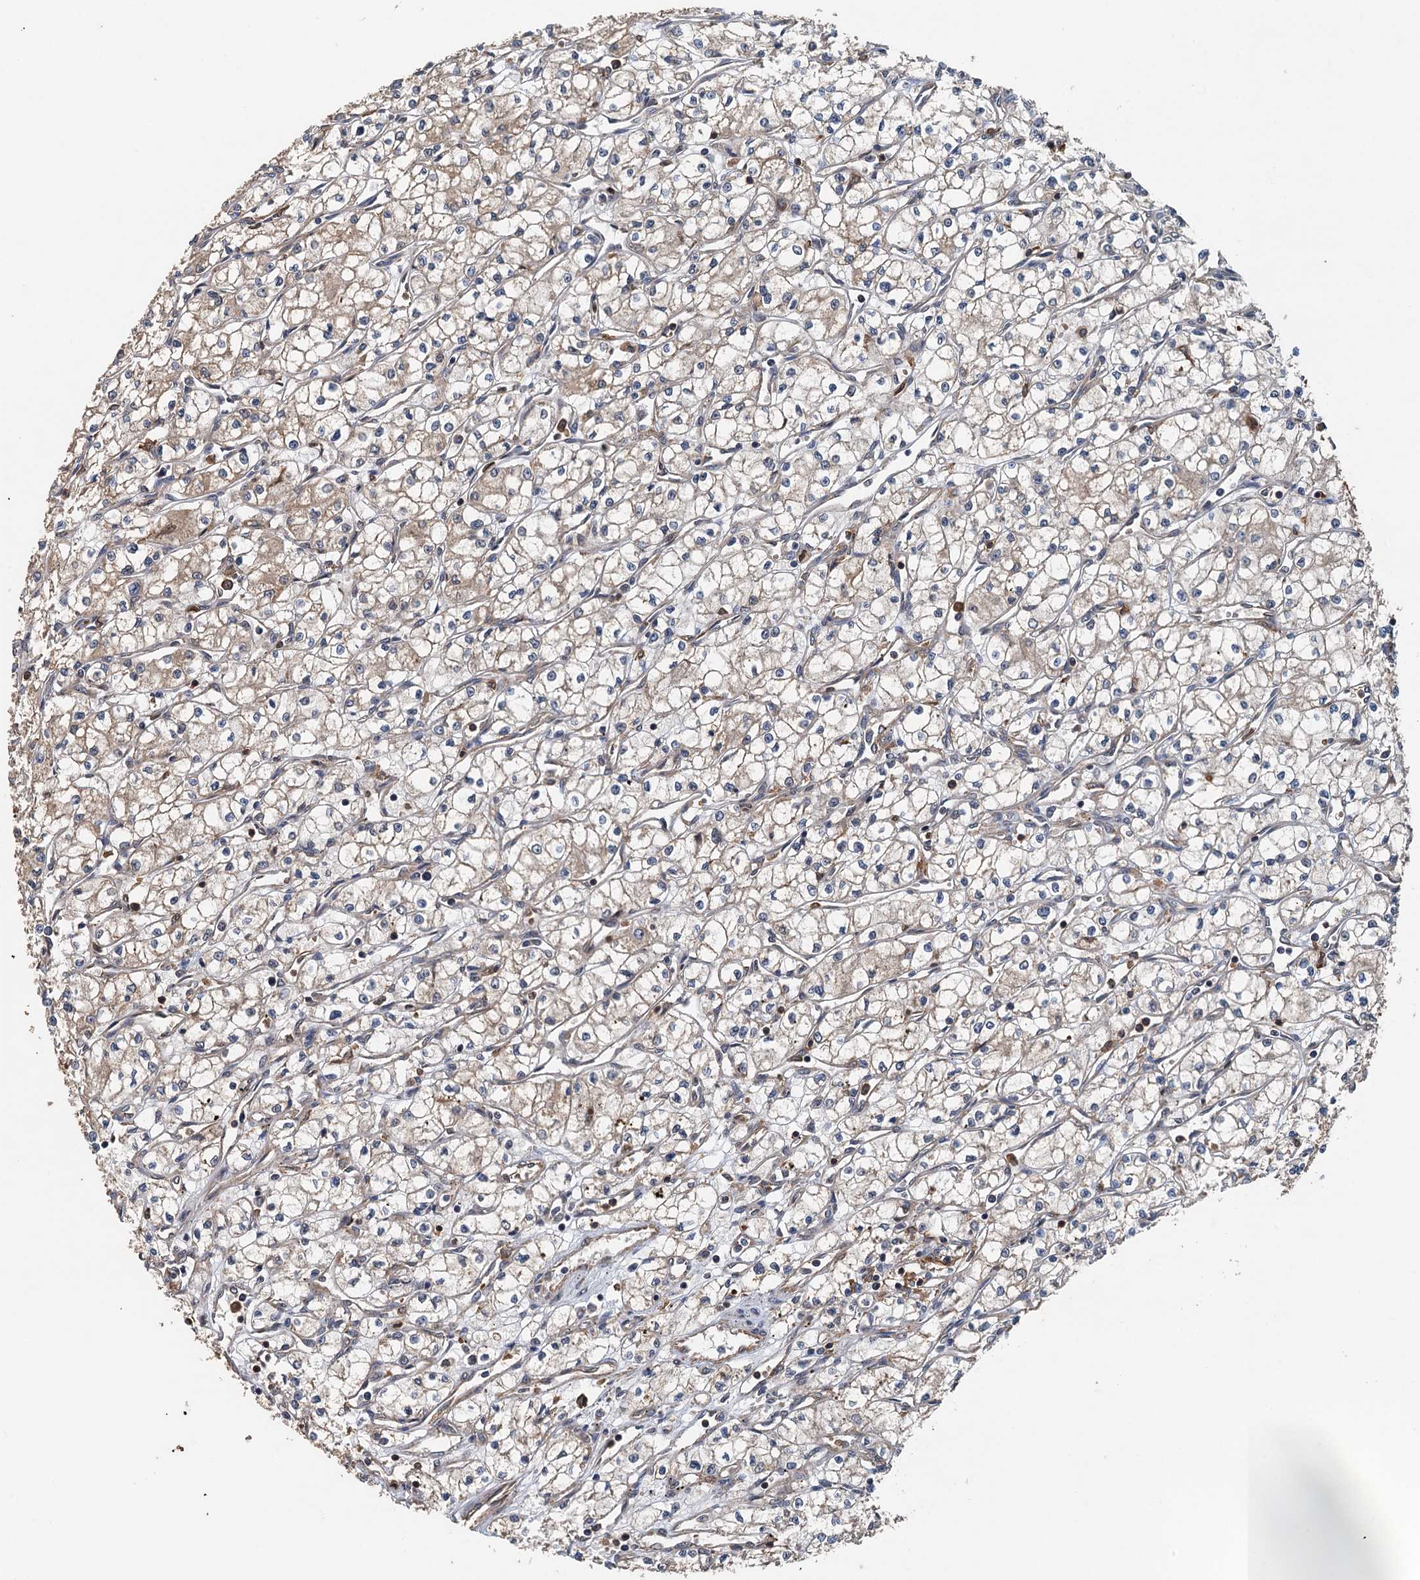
{"staining": {"intensity": "weak", "quantity": "25%-75%", "location": "cytoplasmic/membranous"}, "tissue": "renal cancer", "cell_type": "Tumor cells", "image_type": "cancer", "snomed": [{"axis": "morphology", "description": "Adenocarcinoma, NOS"}, {"axis": "topography", "description": "Kidney"}], "caption": "IHC photomicrograph of human renal cancer (adenocarcinoma) stained for a protein (brown), which shows low levels of weak cytoplasmic/membranous staining in about 25%-75% of tumor cells.", "gene": "BORCS5", "patient": {"sex": "male", "age": 59}}